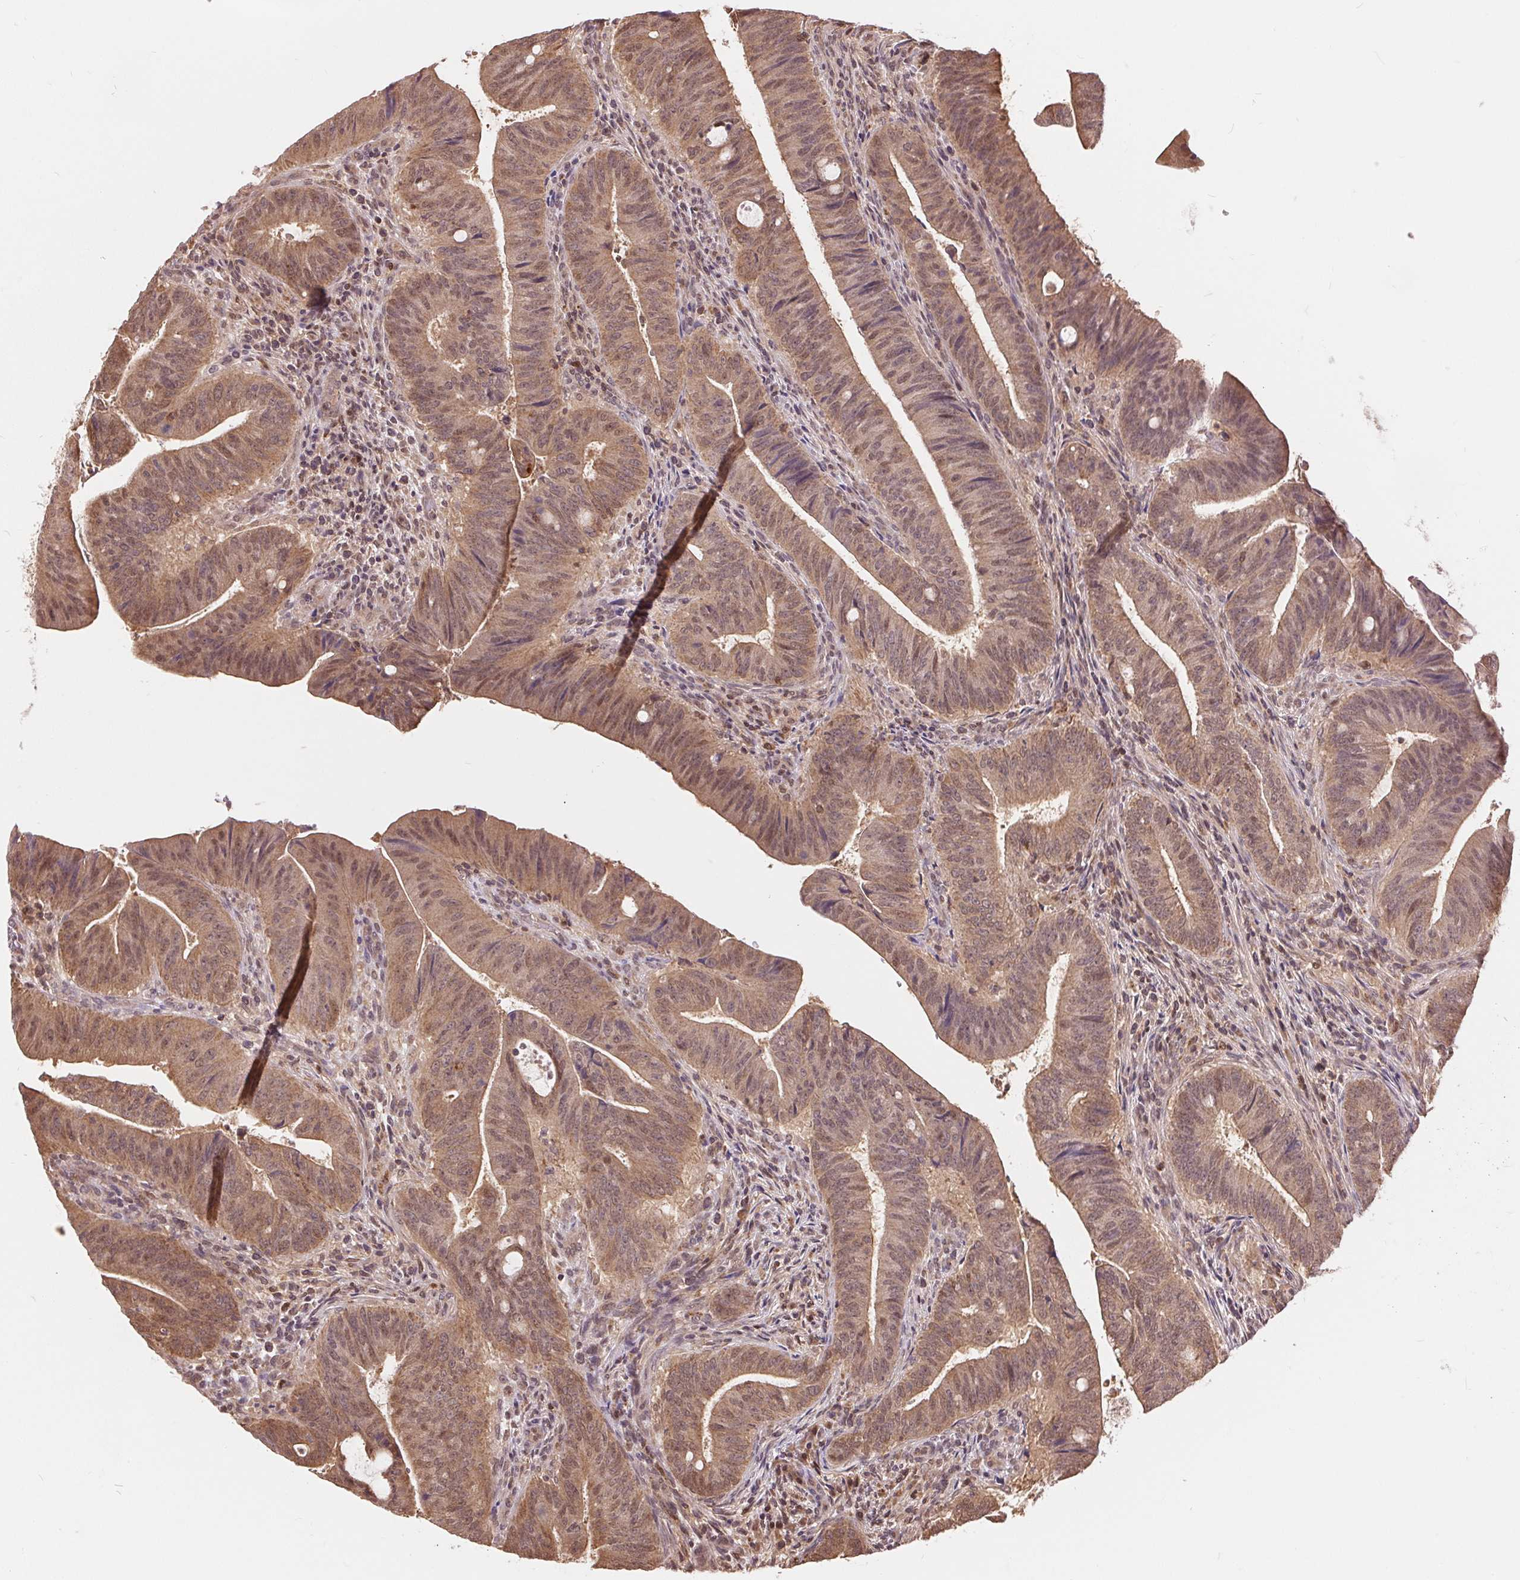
{"staining": {"intensity": "weak", "quantity": ">75%", "location": "cytoplasmic/membranous,nuclear"}, "tissue": "colorectal cancer", "cell_type": "Tumor cells", "image_type": "cancer", "snomed": [{"axis": "morphology", "description": "Adenocarcinoma, NOS"}, {"axis": "topography", "description": "Colon"}], "caption": "About >75% of tumor cells in human colorectal cancer show weak cytoplasmic/membranous and nuclear protein staining as visualized by brown immunohistochemical staining.", "gene": "TMEM273", "patient": {"sex": "female", "age": 43}}